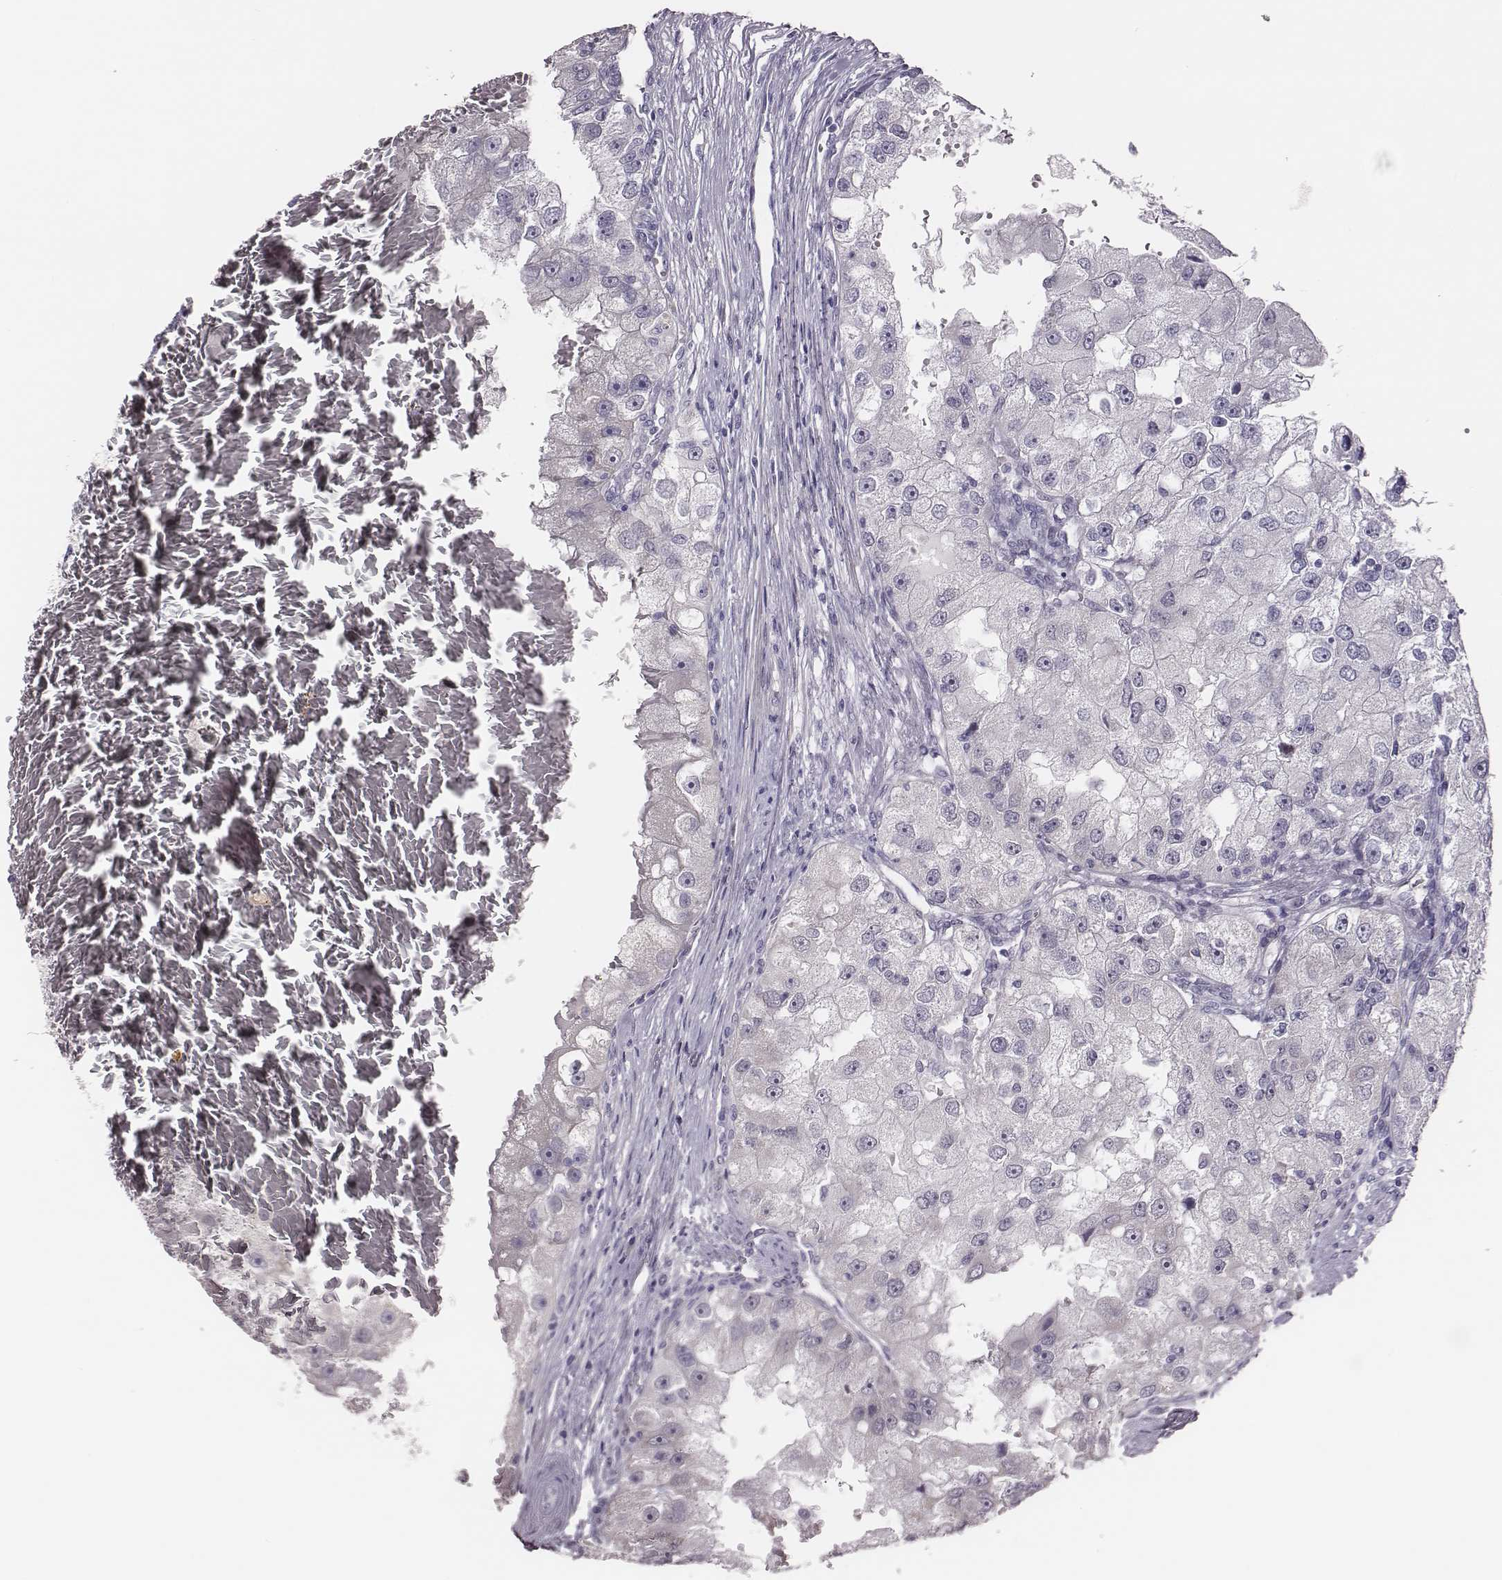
{"staining": {"intensity": "negative", "quantity": "none", "location": "none"}, "tissue": "renal cancer", "cell_type": "Tumor cells", "image_type": "cancer", "snomed": [{"axis": "morphology", "description": "Adenocarcinoma, NOS"}, {"axis": "topography", "description": "Kidney"}], "caption": "Renal adenocarcinoma stained for a protein using IHC demonstrates no staining tumor cells.", "gene": "SCML2", "patient": {"sex": "male", "age": 63}}